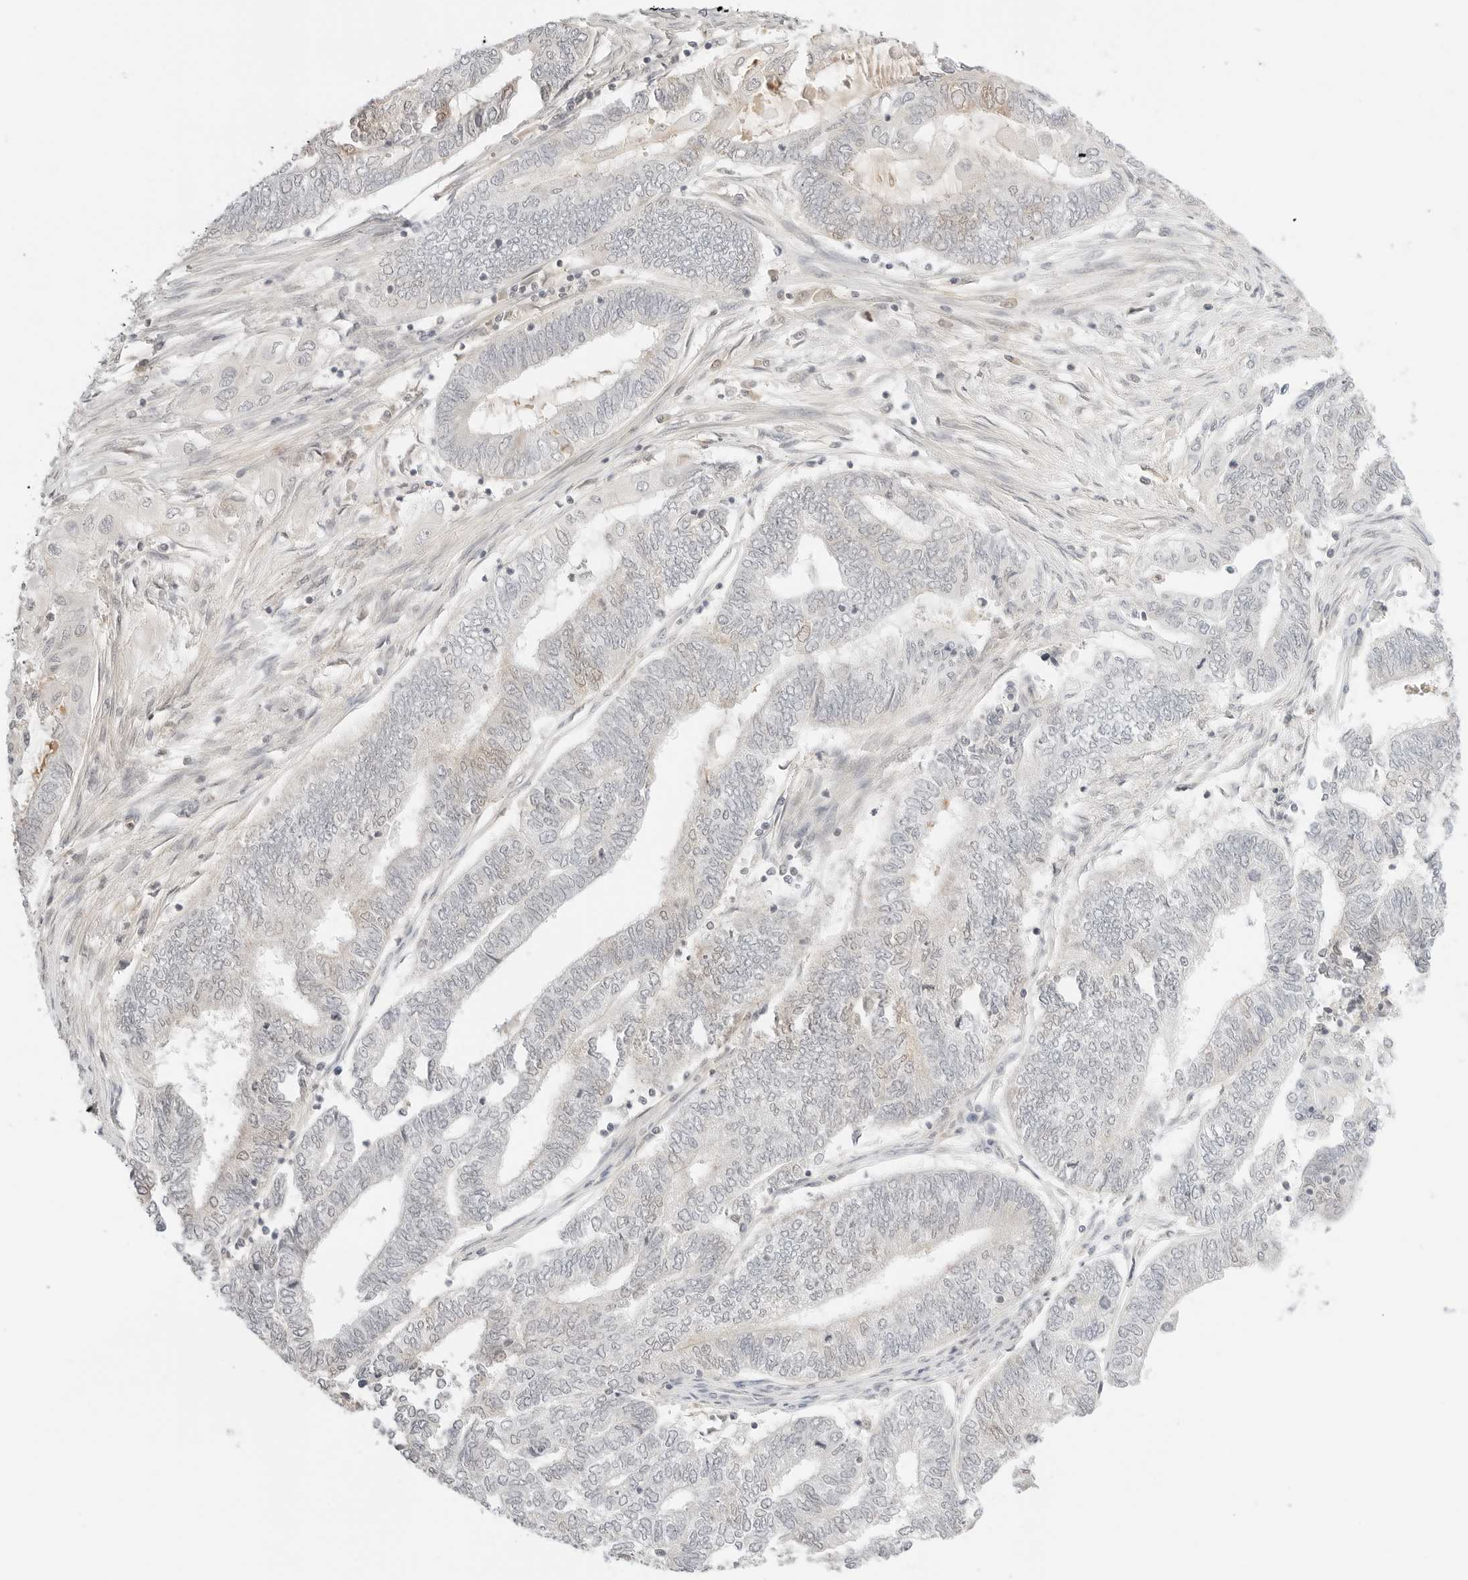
{"staining": {"intensity": "negative", "quantity": "none", "location": "none"}, "tissue": "endometrial cancer", "cell_type": "Tumor cells", "image_type": "cancer", "snomed": [{"axis": "morphology", "description": "Adenocarcinoma, NOS"}, {"axis": "topography", "description": "Uterus"}, {"axis": "topography", "description": "Endometrium"}], "caption": "An IHC micrograph of endometrial cancer (adenocarcinoma) is shown. There is no staining in tumor cells of endometrial cancer (adenocarcinoma).", "gene": "RPS6KL1", "patient": {"sex": "female", "age": 70}}